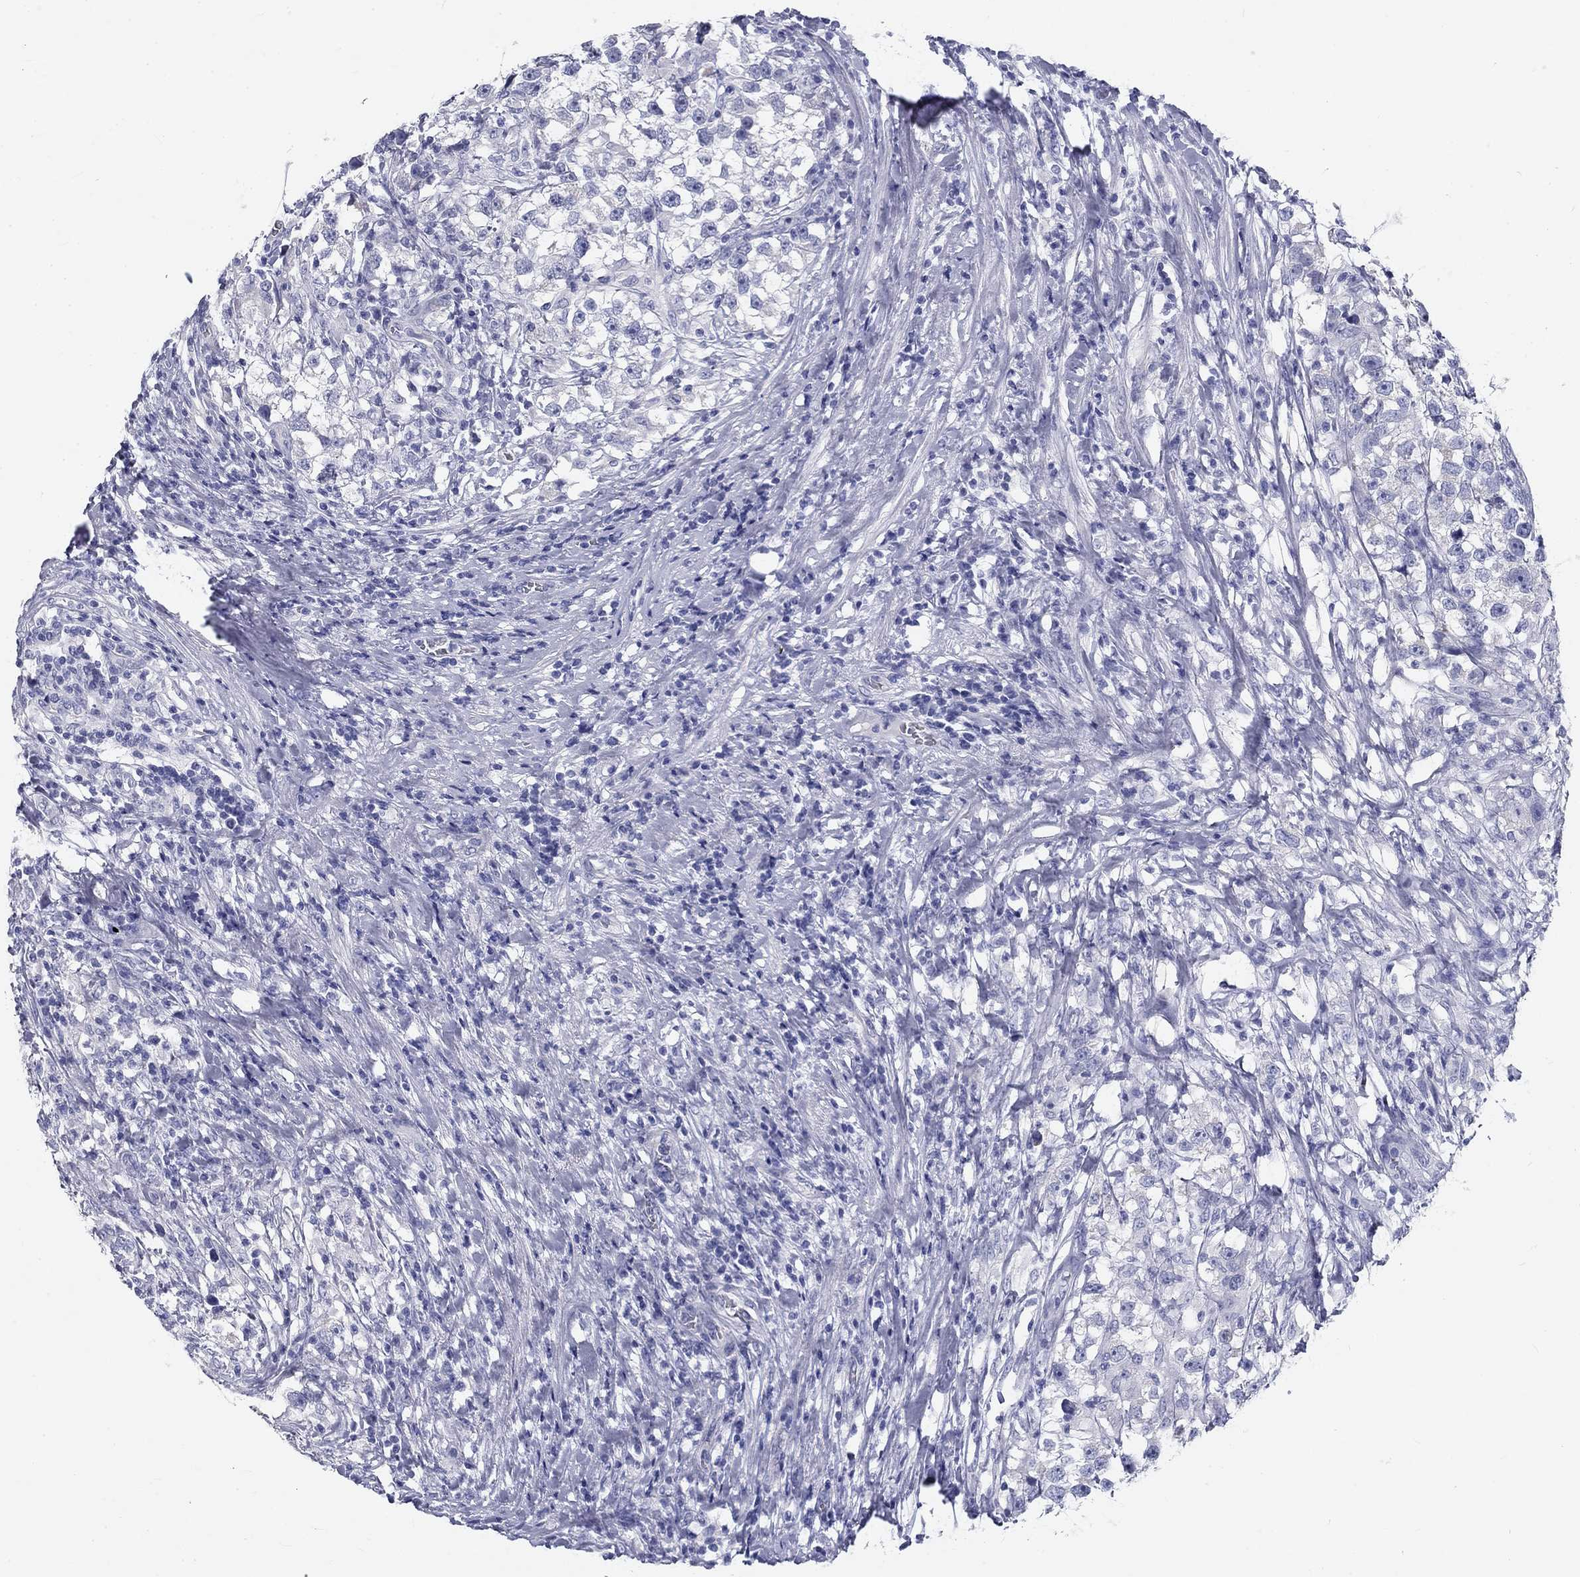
{"staining": {"intensity": "negative", "quantity": "none", "location": "none"}, "tissue": "testis cancer", "cell_type": "Tumor cells", "image_type": "cancer", "snomed": [{"axis": "morphology", "description": "Seminoma, NOS"}, {"axis": "topography", "description": "Testis"}], "caption": "Immunohistochemistry (IHC) of human testis seminoma displays no staining in tumor cells. (DAB (3,3'-diaminobenzidine) immunohistochemistry, high magnification).", "gene": "GALNTL5", "patient": {"sex": "male", "age": 46}}